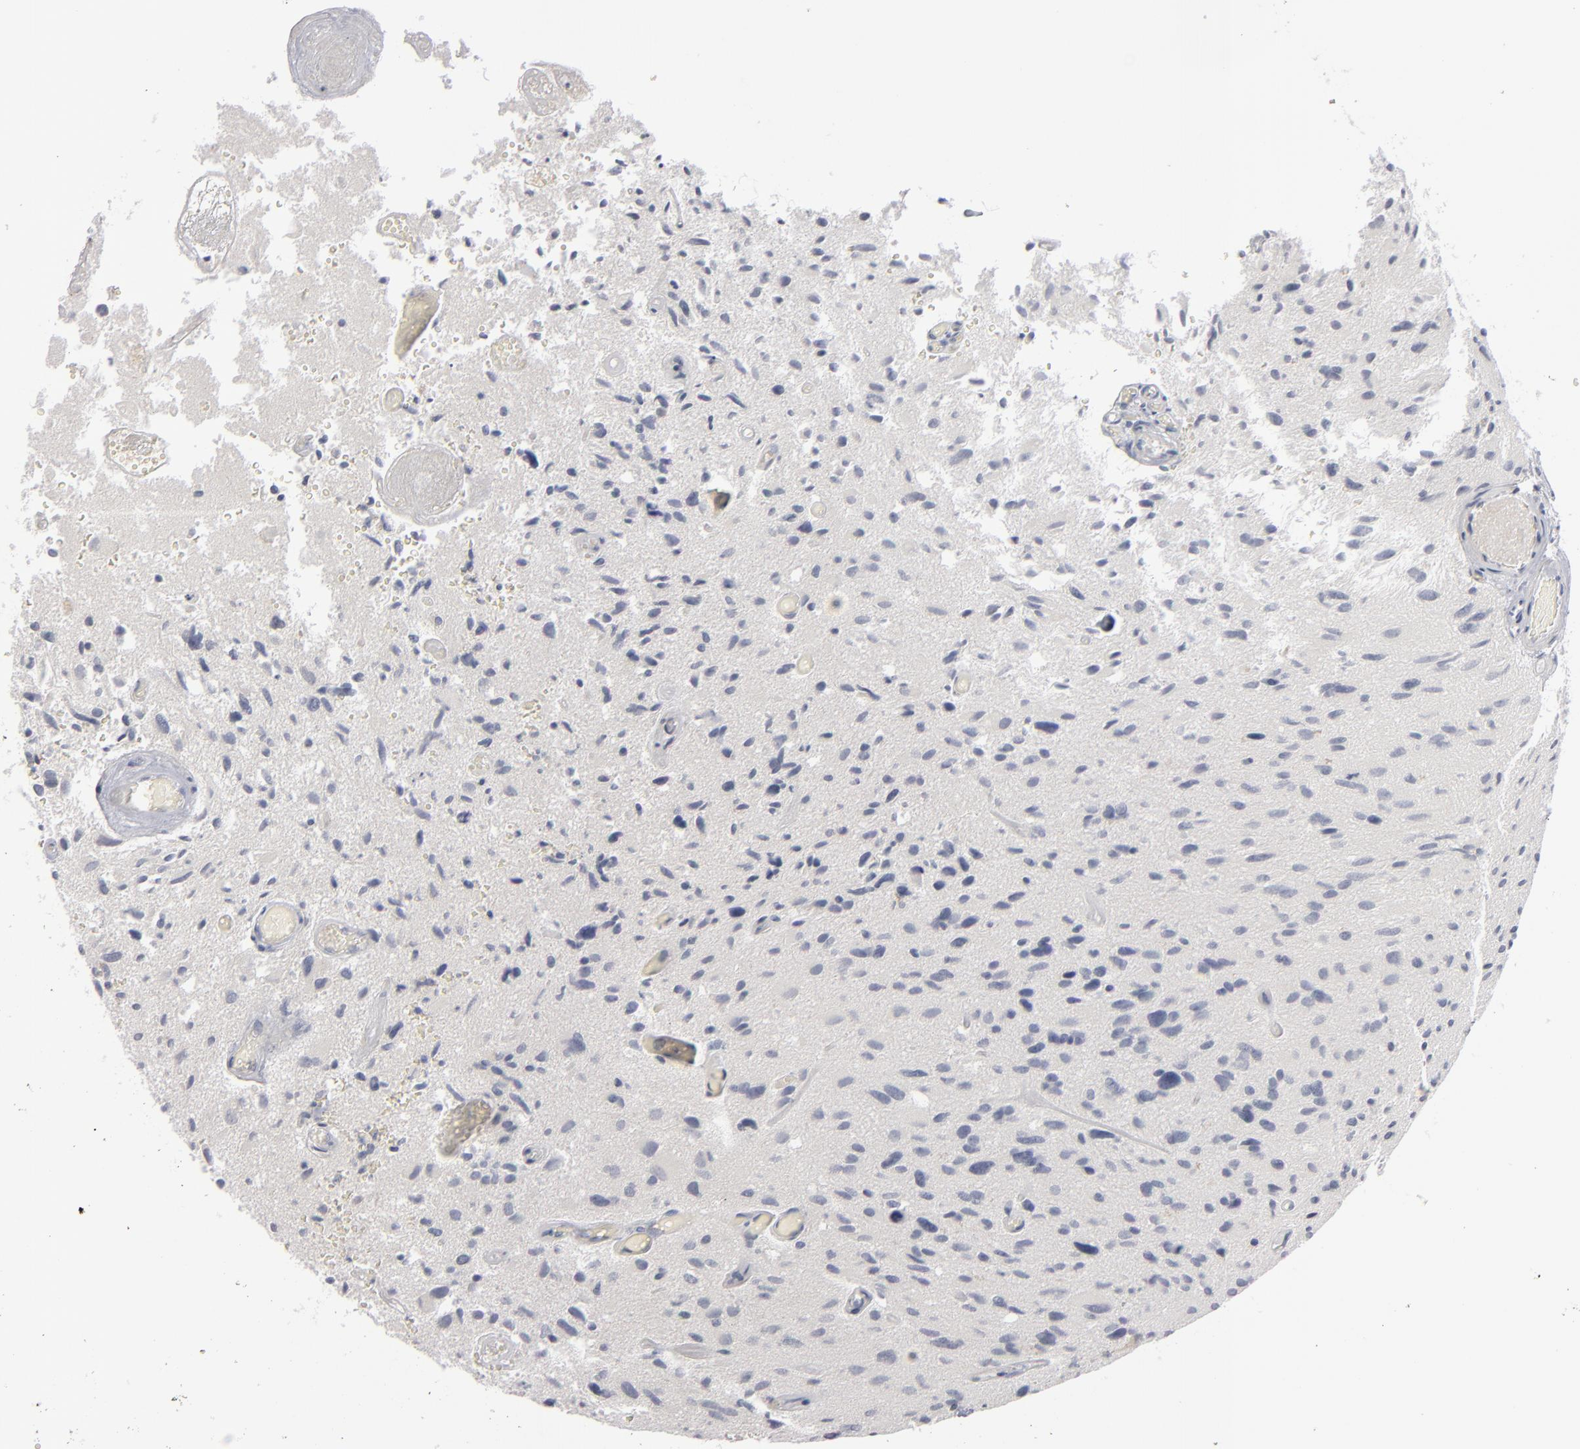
{"staining": {"intensity": "negative", "quantity": "none", "location": "none"}, "tissue": "glioma", "cell_type": "Tumor cells", "image_type": "cancer", "snomed": [{"axis": "morphology", "description": "Glioma, malignant, High grade"}, {"axis": "topography", "description": "Brain"}], "caption": "Immunohistochemistry (IHC) histopathology image of human glioma stained for a protein (brown), which exhibits no staining in tumor cells.", "gene": "KIAA1210", "patient": {"sex": "male", "age": 69}}